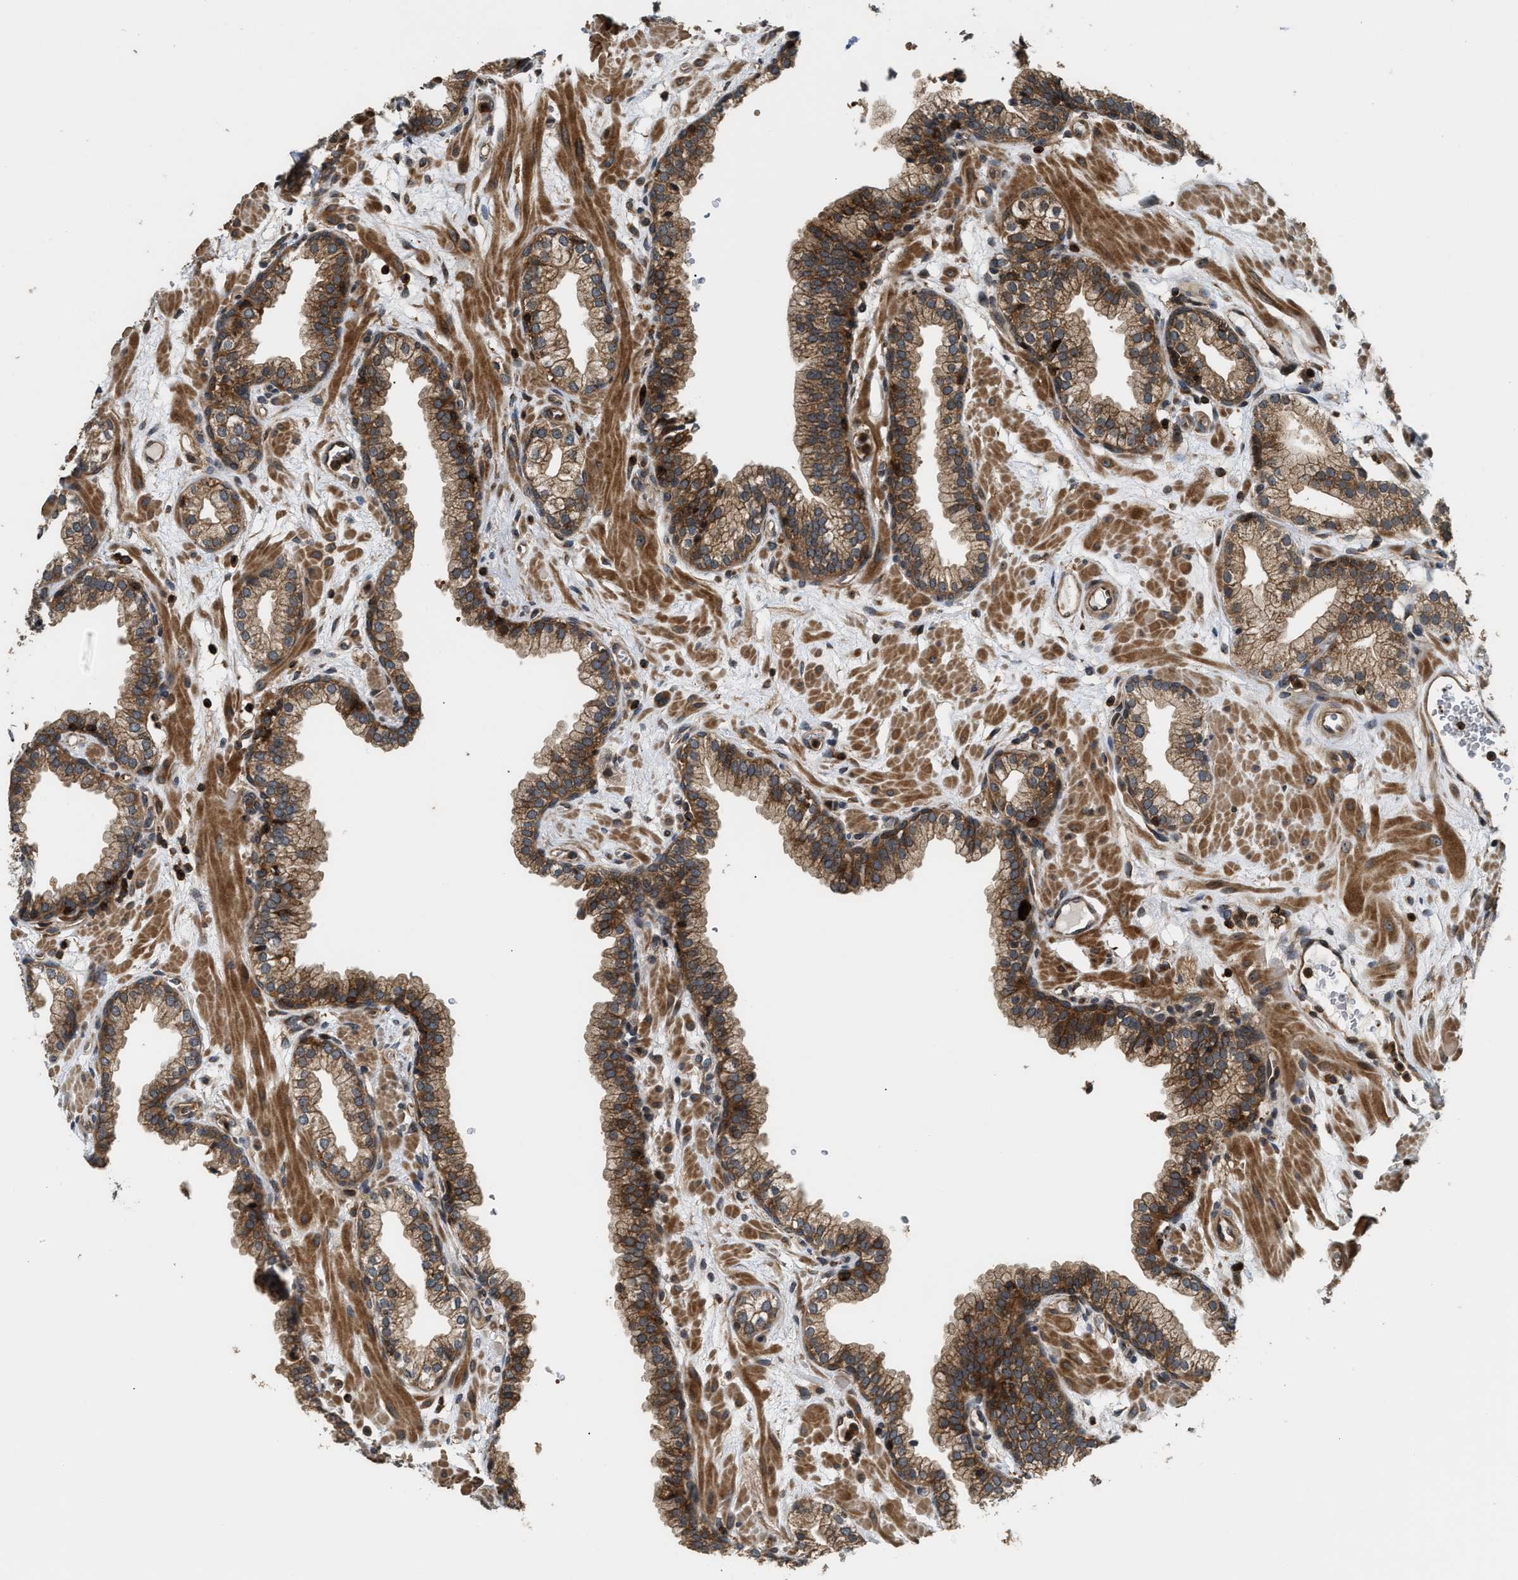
{"staining": {"intensity": "strong", "quantity": ">75%", "location": "cytoplasmic/membranous,nuclear"}, "tissue": "prostate", "cell_type": "Glandular cells", "image_type": "normal", "snomed": [{"axis": "morphology", "description": "Normal tissue, NOS"}, {"axis": "morphology", "description": "Urothelial carcinoma, Low grade"}, {"axis": "topography", "description": "Urinary bladder"}, {"axis": "topography", "description": "Prostate"}], "caption": "Immunohistochemistry of benign prostate displays high levels of strong cytoplasmic/membranous,nuclear expression in about >75% of glandular cells.", "gene": "SNX5", "patient": {"sex": "male", "age": 60}}